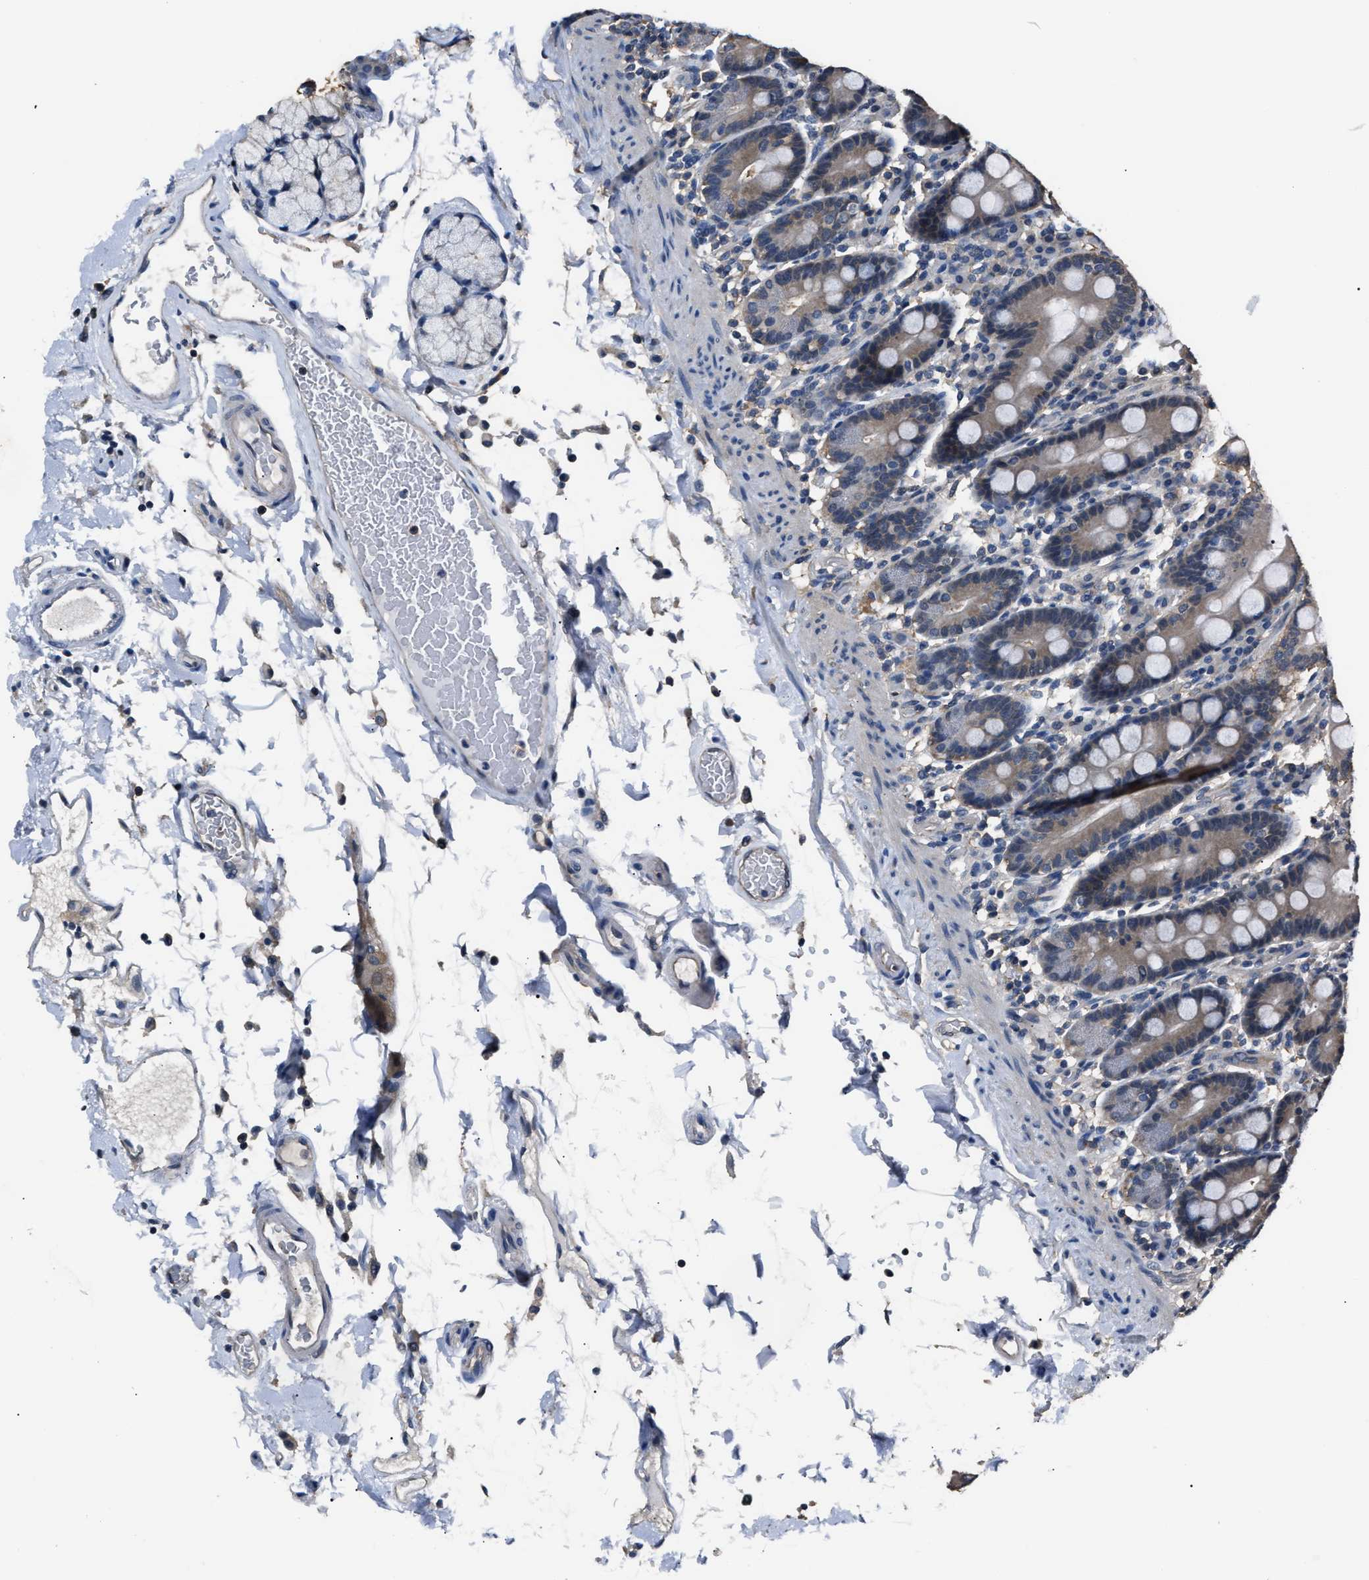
{"staining": {"intensity": "negative", "quantity": "none", "location": "none"}, "tissue": "duodenum", "cell_type": "Glandular cells", "image_type": "normal", "snomed": [{"axis": "morphology", "description": "Normal tissue, NOS"}, {"axis": "topography", "description": "Small intestine, NOS"}], "caption": "Micrograph shows no significant protein expression in glandular cells of benign duodenum. (IHC, brightfield microscopy, high magnification).", "gene": "ABCC9", "patient": {"sex": "female", "age": 71}}